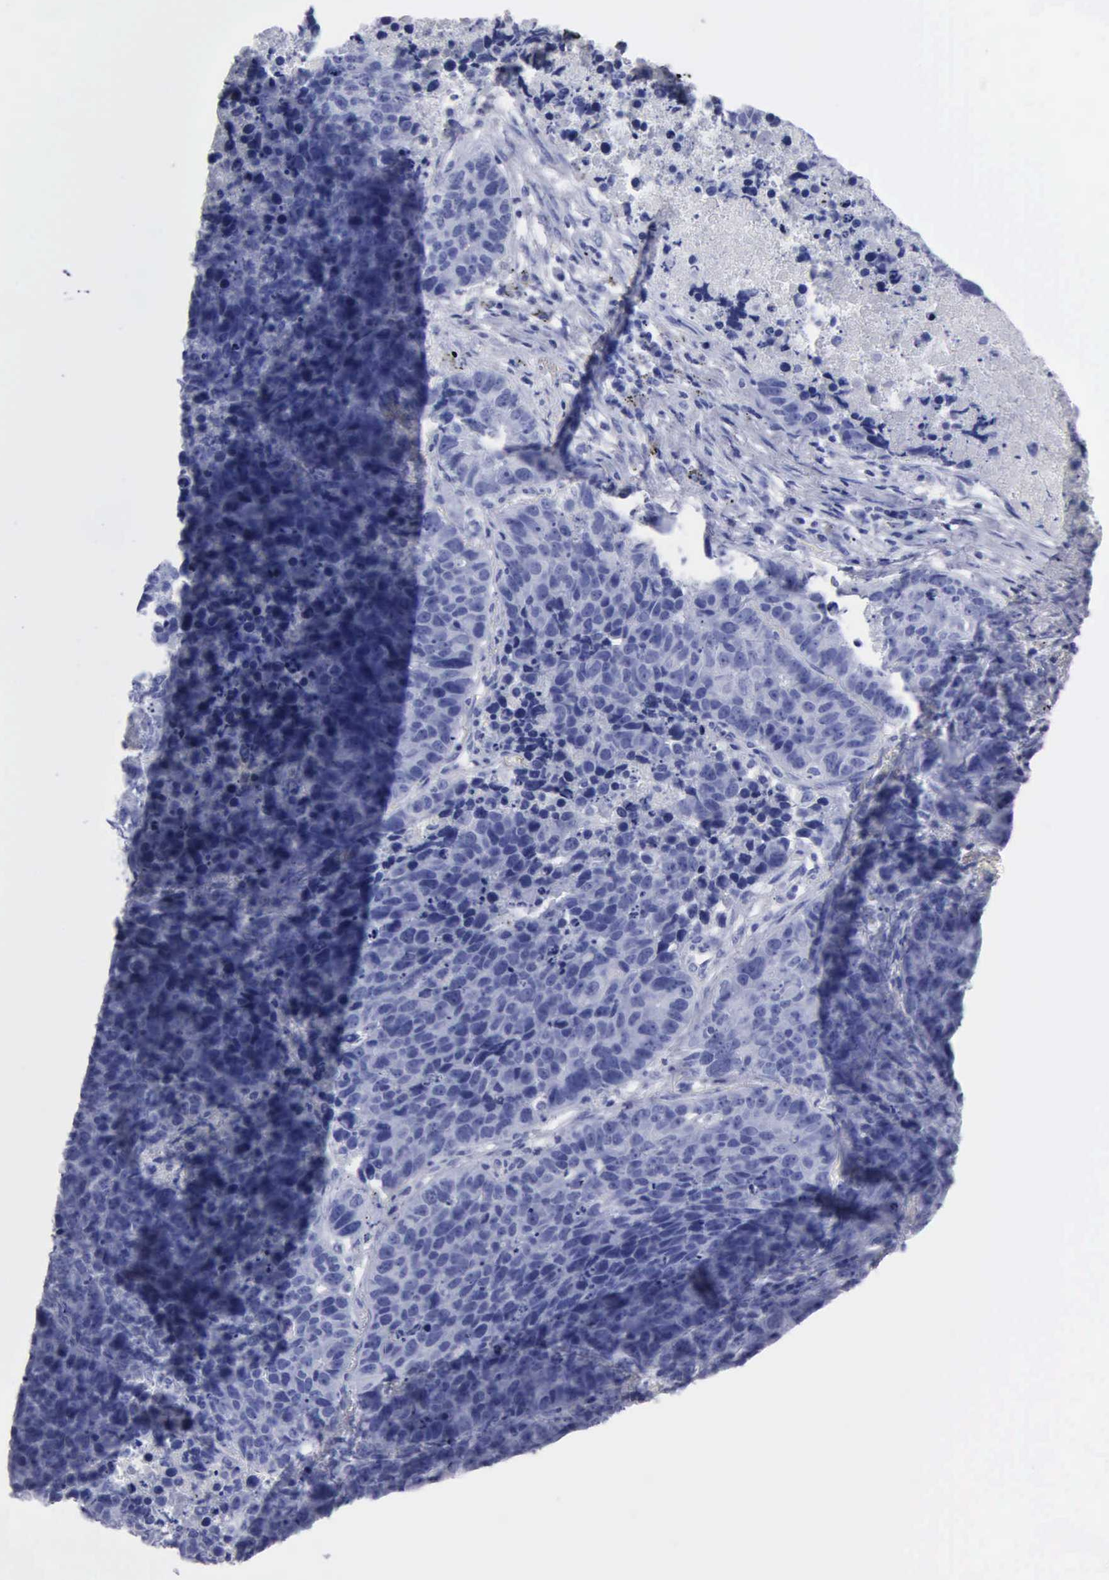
{"staining": {"intensity": "negative", "quantity": "none", "location": "none"}, "tissue": "lung cancer", "cell_type": "Tumor cells", "image_type": "cancer", "snomed": [{"axis": "morphology", "description": "Carcinoid, malignant, NOS"}, {"axis": "topography", "description": "Lung"}], "caption": "The photomicrograph reveals no significant staining in tumor cells of carcinoid (malignant) (lung).", "gene": "CYP19A1", "patient": {"sex": "male", "age": 60}}